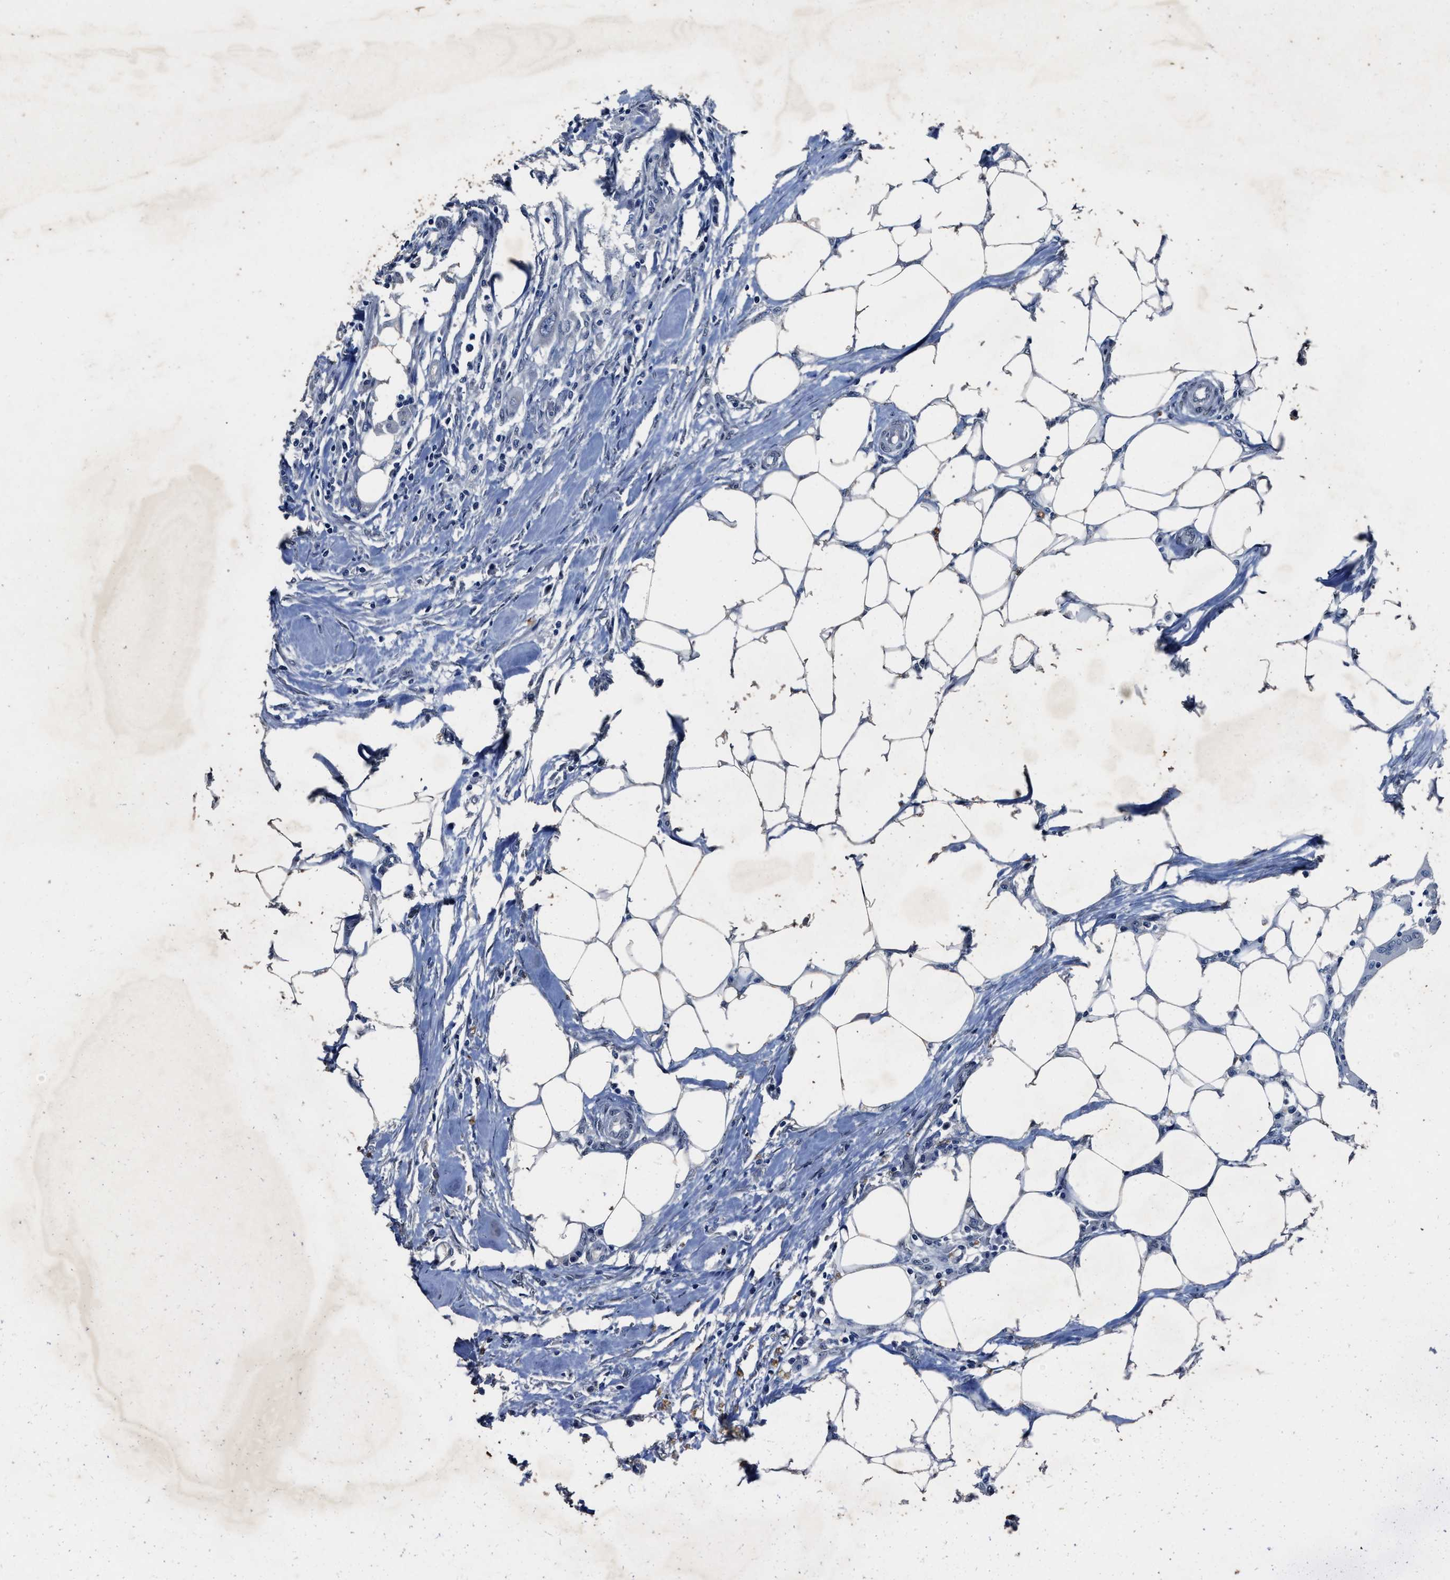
{"staining": {"intensity": "negative", "quantity": "none", "location": "none"}, "tissue": "colorectal cancer", "cell_type": "Tumor cells", "image_type": "cancer", "snomed": [{"axis": "morphology", "description": "Adenocarcinoma, NOS"}, {"axis": "topography", "description": "Colon"}], "caption": "High power microscopy image of an immunohistochemistry (IHC) histopathology image of colorectal cancer (adenocarcinoma), revealing no significant expression in tumor cells.", "gene": "UBN2", "patient": {"sex": "male", "age": 71}}